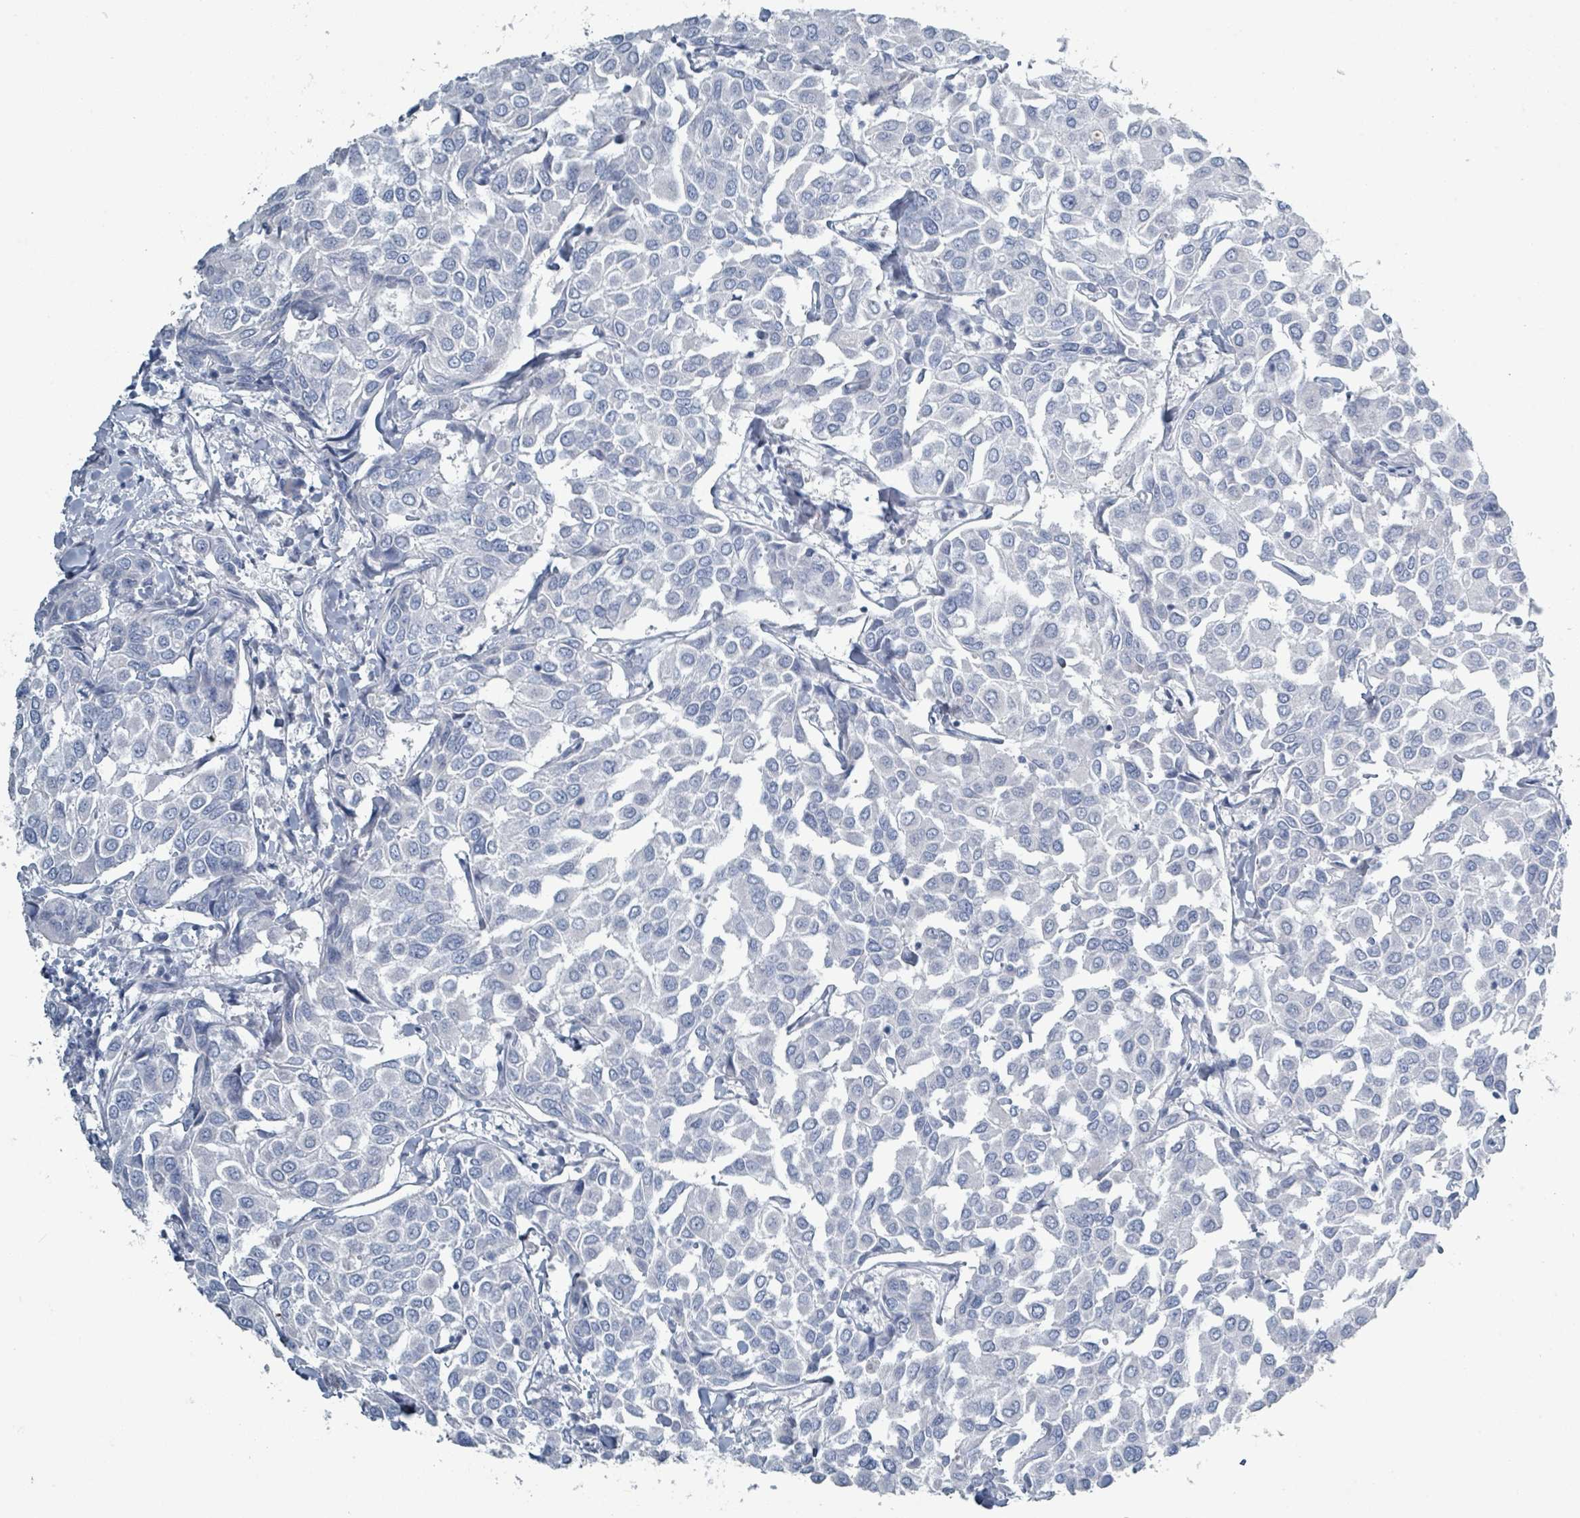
{"staining": {"intensity": "negative", "quantity": "none", "location": "none"}, "tissue": "breast cancer", "cell_type": "Tumor cells", "image_type": "cancer", "snomed": [{"axis": "morphology", "description": "Duct carcinoma"}, {"axis": "topography", "description": "Breast"}], "caption": "Immunohistochemical staining of human breast cancer (intraductal carcinoma) displays no significant expression in tumor cells.", "gene": "HEATR5A", "patient": {"sex": "female", "age": 55}}